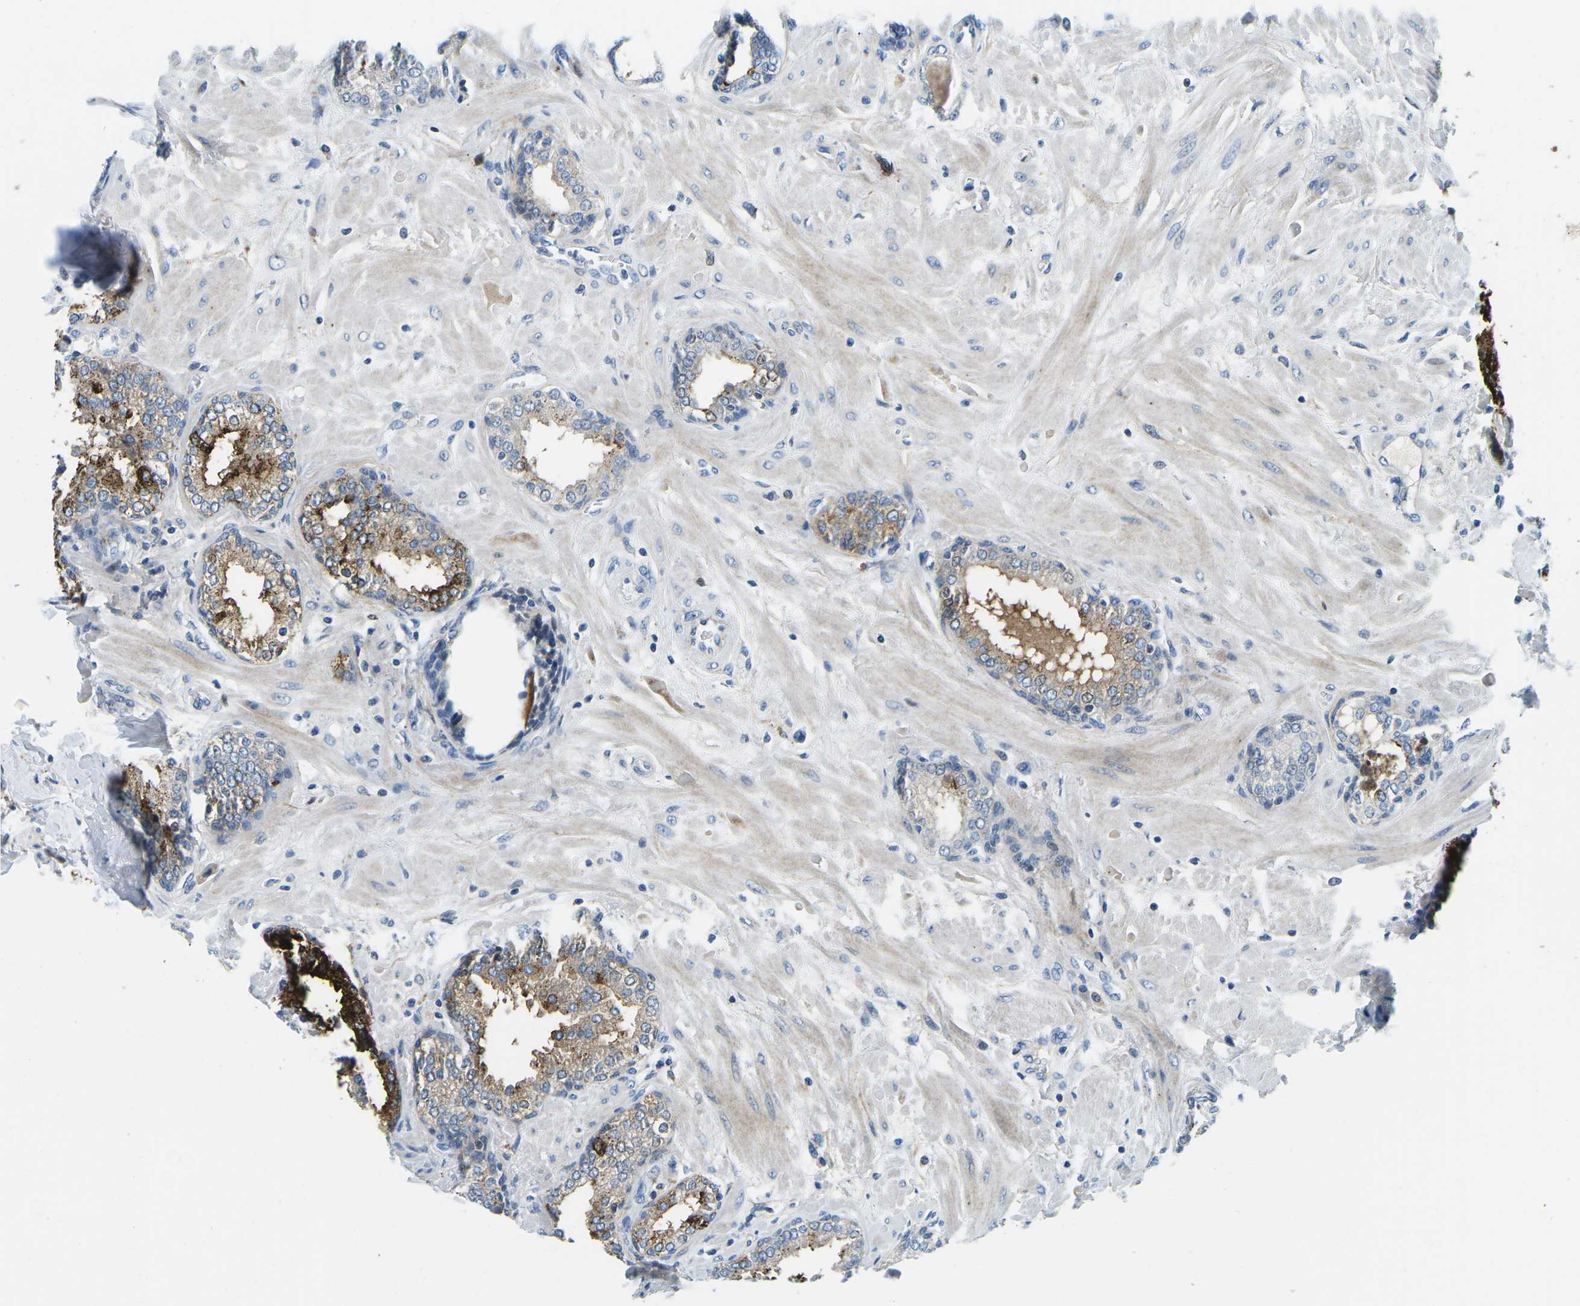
{"staining": {"intensity": "strong", "quantity": "<25%", "location": "cytoplasmic/membranous"}, "tissue": "prostate", "cell_type": "Glandular cells", "image_type": "normal", "snomed": [{"axis": "morphology", "description": "Normal tissue, NOS"}, {"axis": "topography", "description": "Prostate"}], "caption": "A medium amount of strong cytoplasmic/membranous expression is appreciated in about <25% of glandular cells in normal prostate. (brown staining indicates protein expression, while blue staining denotes nuclei).", "gene": "CFB", "patient": {"sex": "male", "age": 51}}